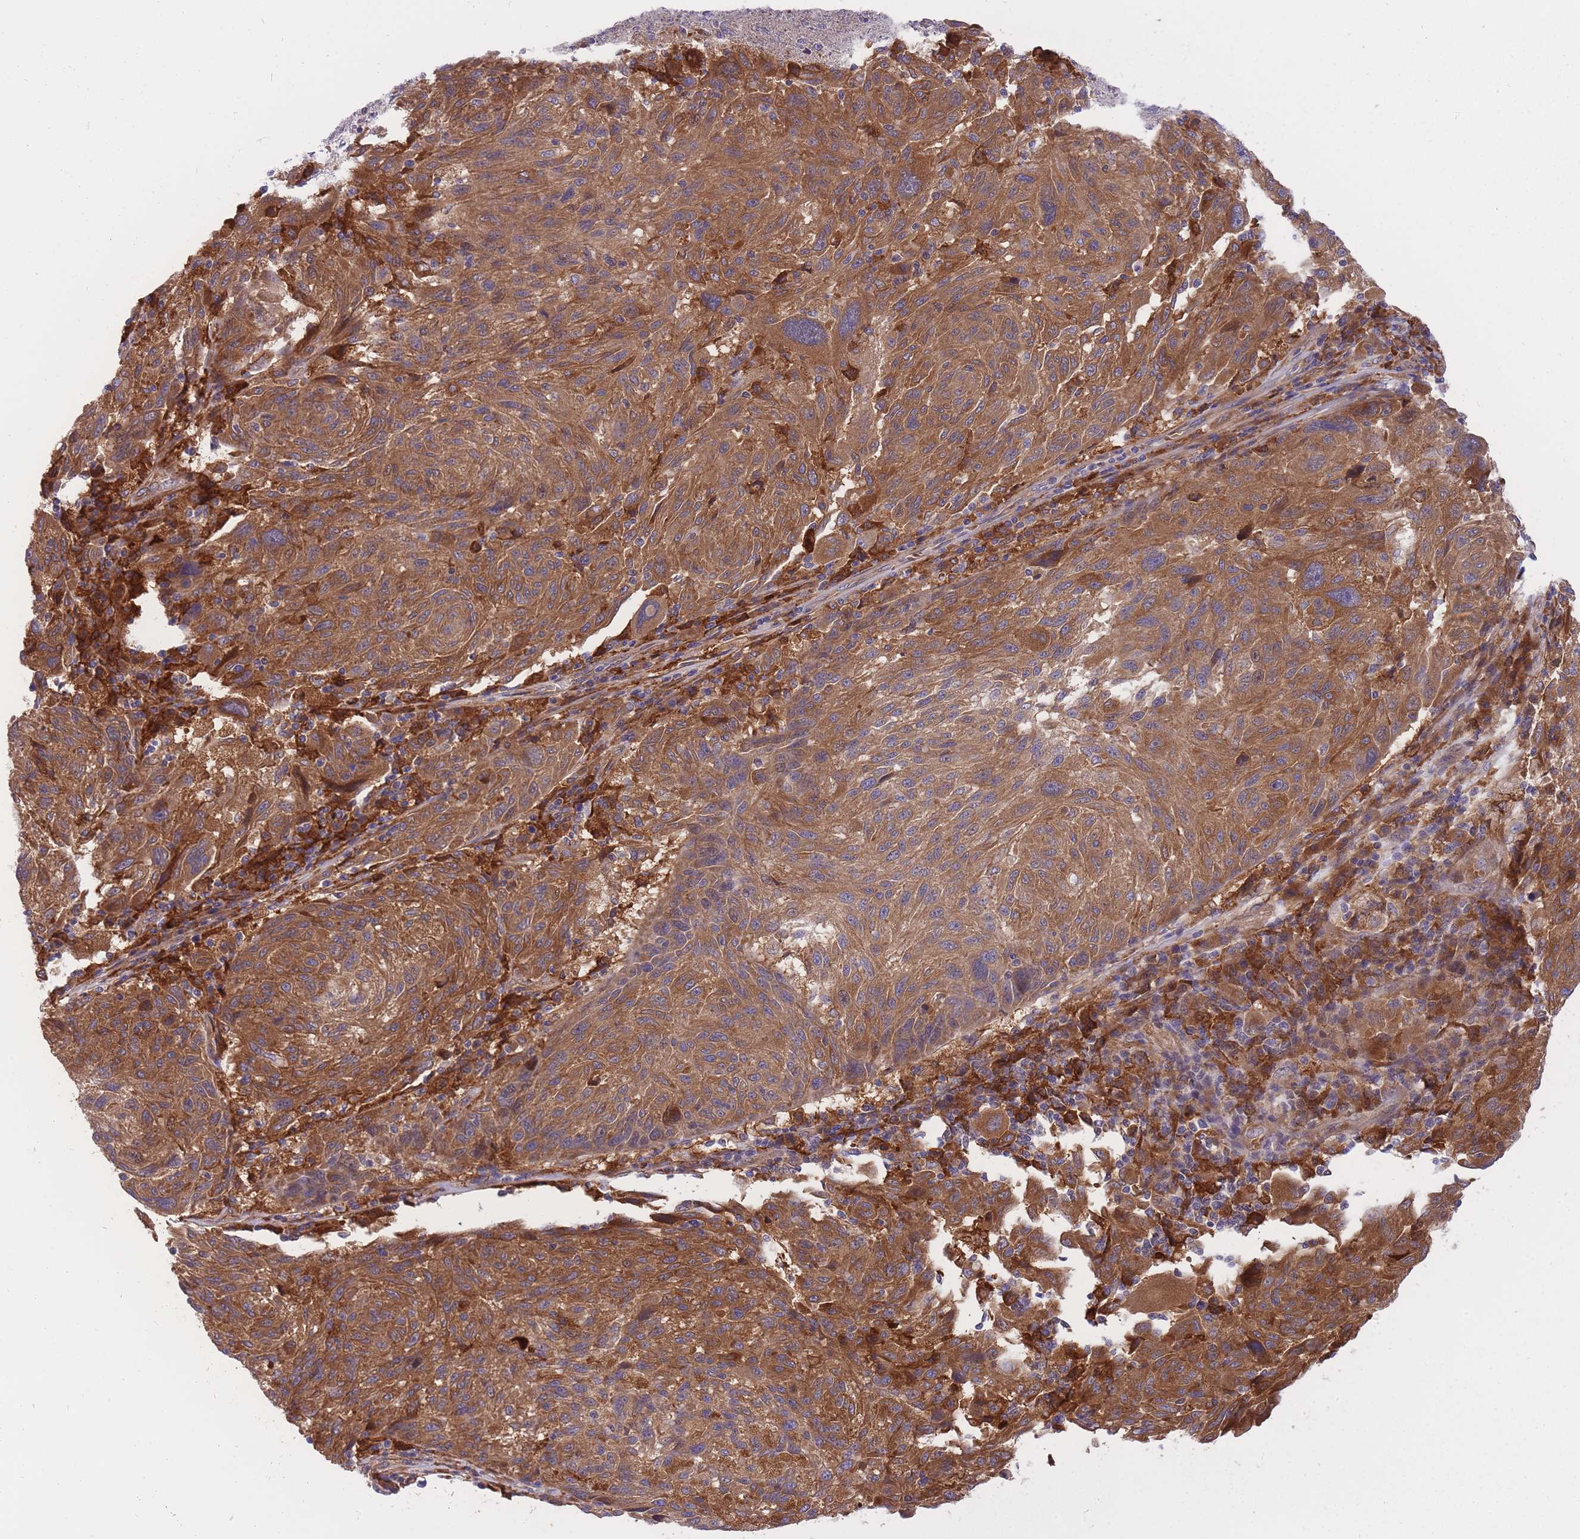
{"staining": {"intensity": "strong", "quantity": ">75%", "location": "cytoplasmic/membranous"}, "tissue": "melanoma", "cell_type": "Tumor cells", "image_type": "cancer", "snomed": [{"axis": "morphology", "description": "Malignant melanoma, NOS"}, {"axis": "topography", "description": "Skin"}], "caption": "Protein analysis of malignant melanoma tissue exhibits strong cytoplasmic/membranous positivity in about >75% of tumor cells.", "gene": "CRYGN", "patient": {"sex": "male", "age": 53}}